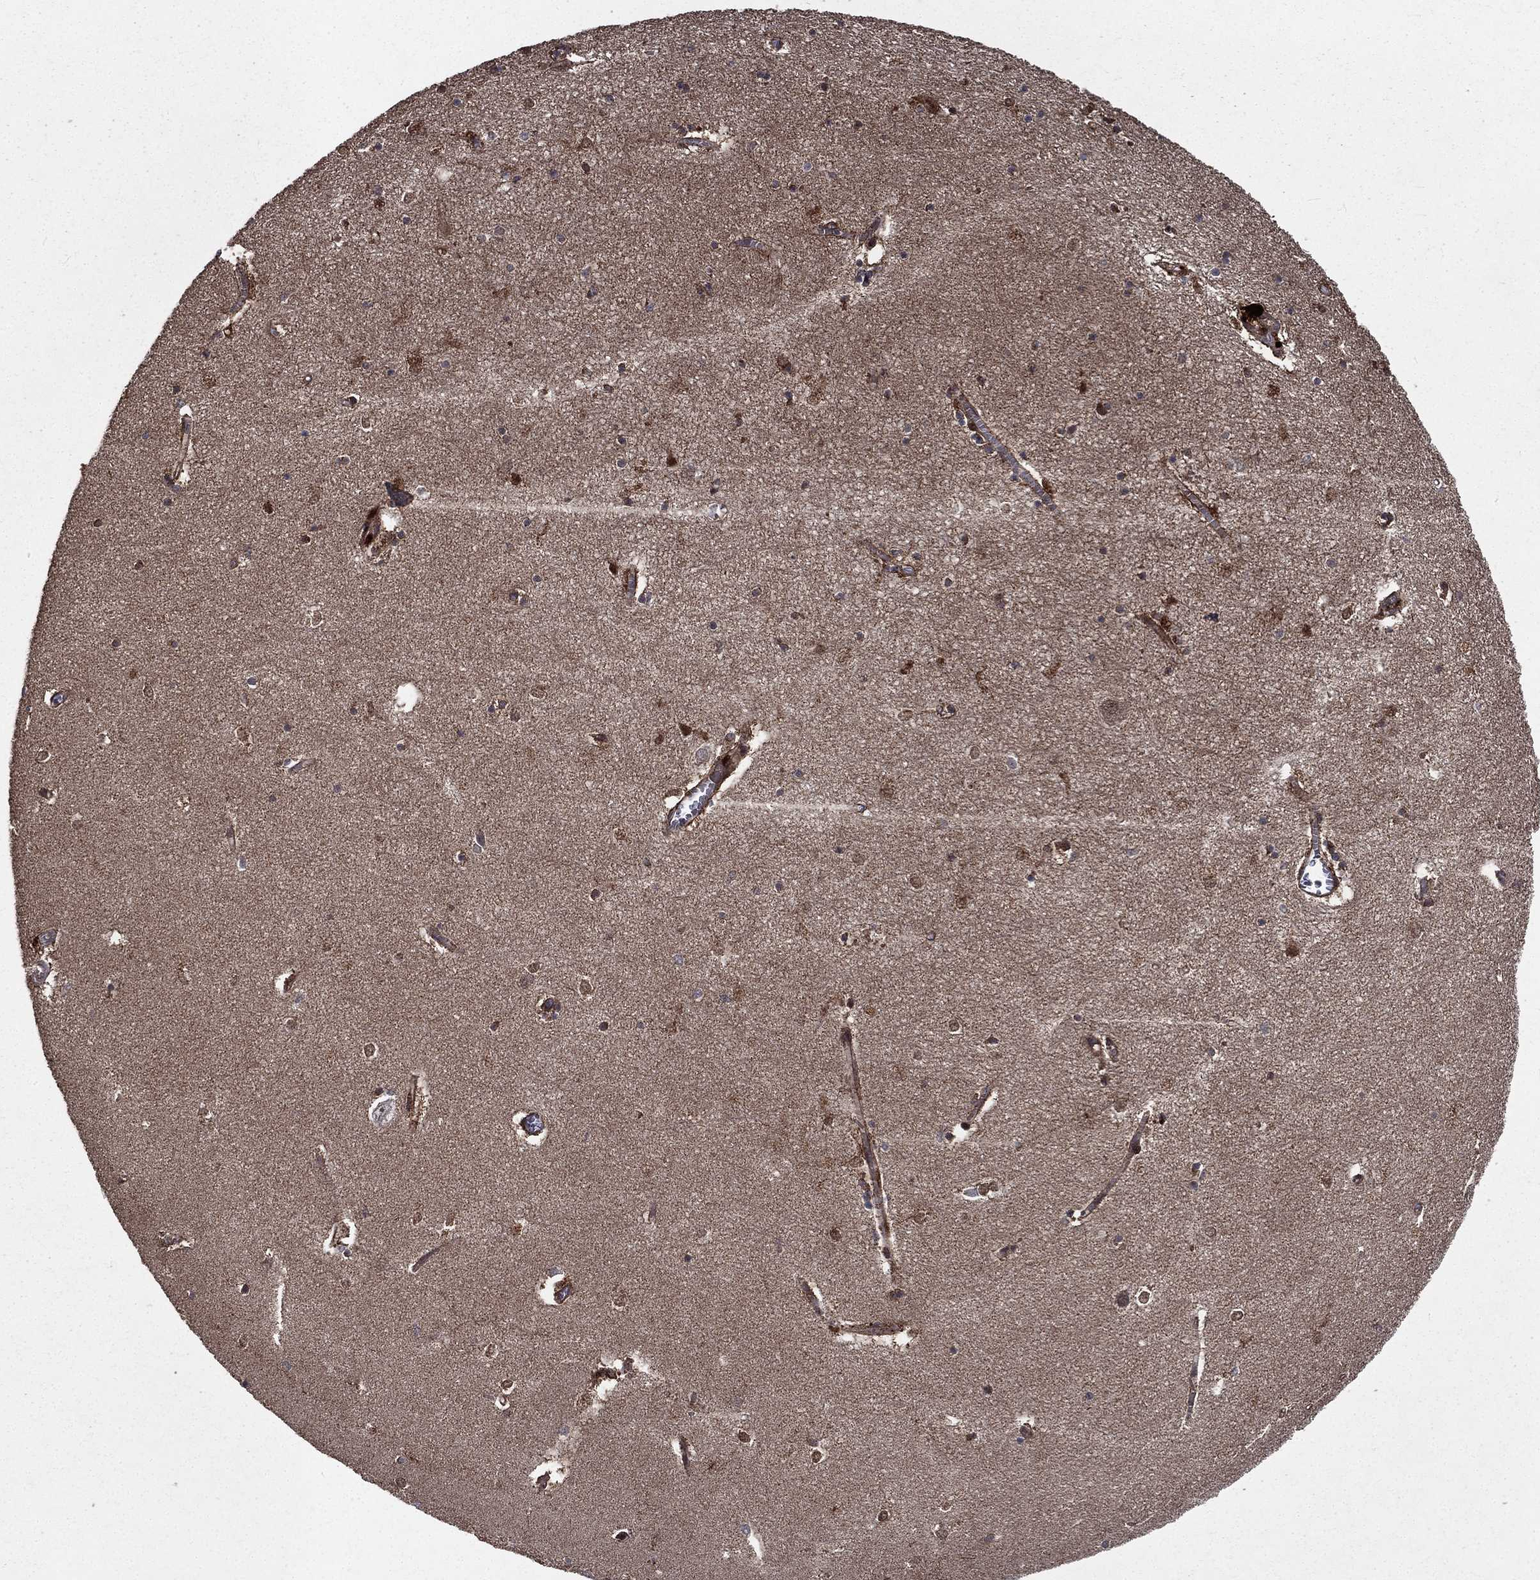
{"staining": {"intensity": "moderate", "quantity": "<25%", "location": "cytoplasmic/membranous"}, "tissue": "hippocampus", "cell_type": "Glial cells", "image_type": "normal", "snomed": [{"axis": "morphology", "description": "Normal tissue, NOS"}, {"axis": "topography", "description": "Hippocampus"}], "caption": "Protein staining exhibits moderate cytoplasmic/membranous positivity in about <25% of glial cells in benign hippocampus. Nuclei are stained in blue.", "gene": "LENG8", "patient": {"sex": "female", "age": 64}}